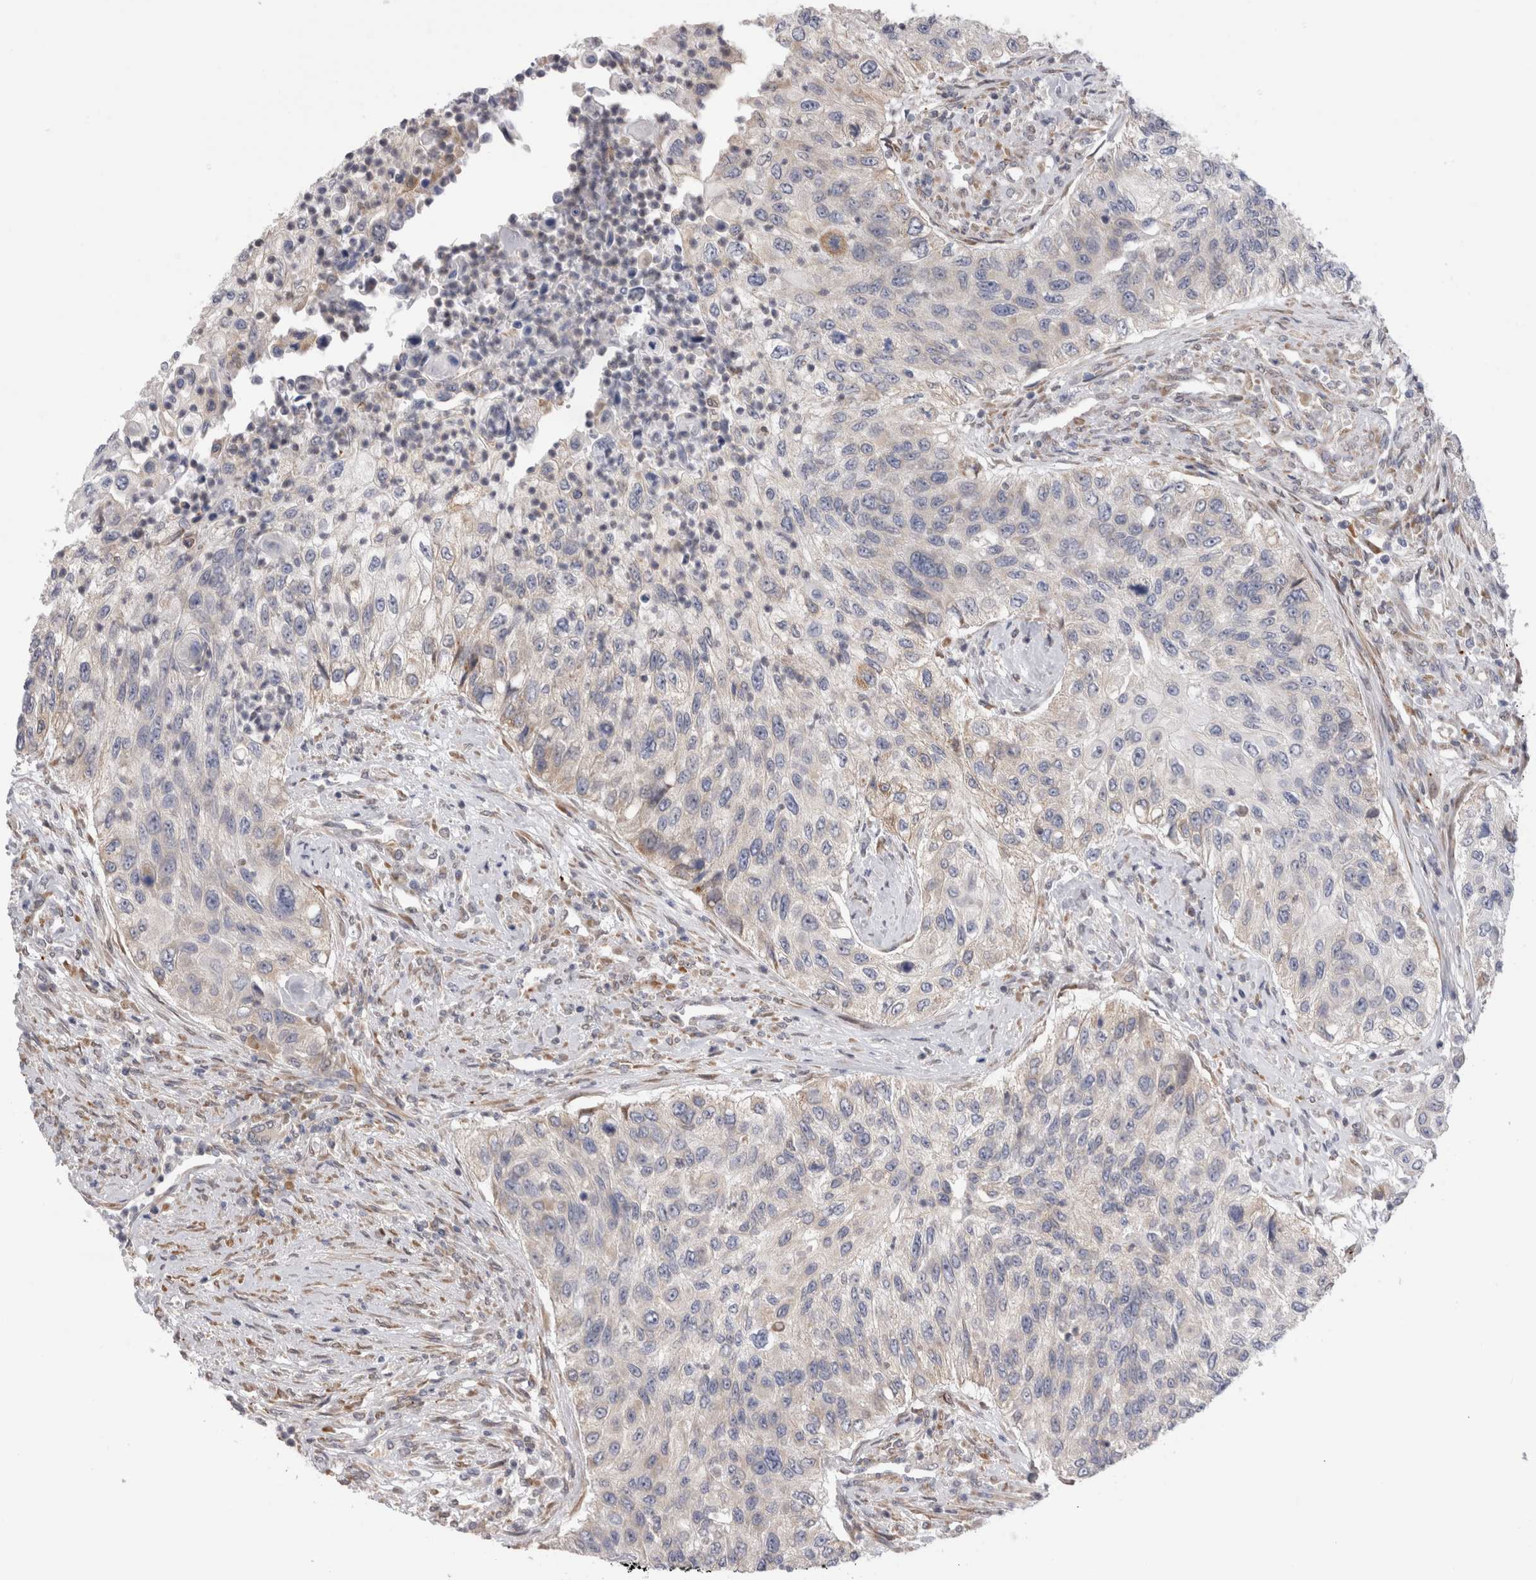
{"staining": {"intensity": "negative", "quantity": "none", "location": "none"}, "tissue": "urothelial cancer", "cell_type": "Tumor cells", "image_type": "cancer", "snomed": [{"axis": "morphology", "description": "Urothelial carcinoma, High grade"}, {"axis": "topography", "description": "Urinary bladder"}], "caption": "This is an immunohistochemistry (IHC) photomicrograph of human urothelial cancer. There is no staining in tumor cells.", "gene": "VCPIP1", "patient": {"sex": "female", "age": 60}}